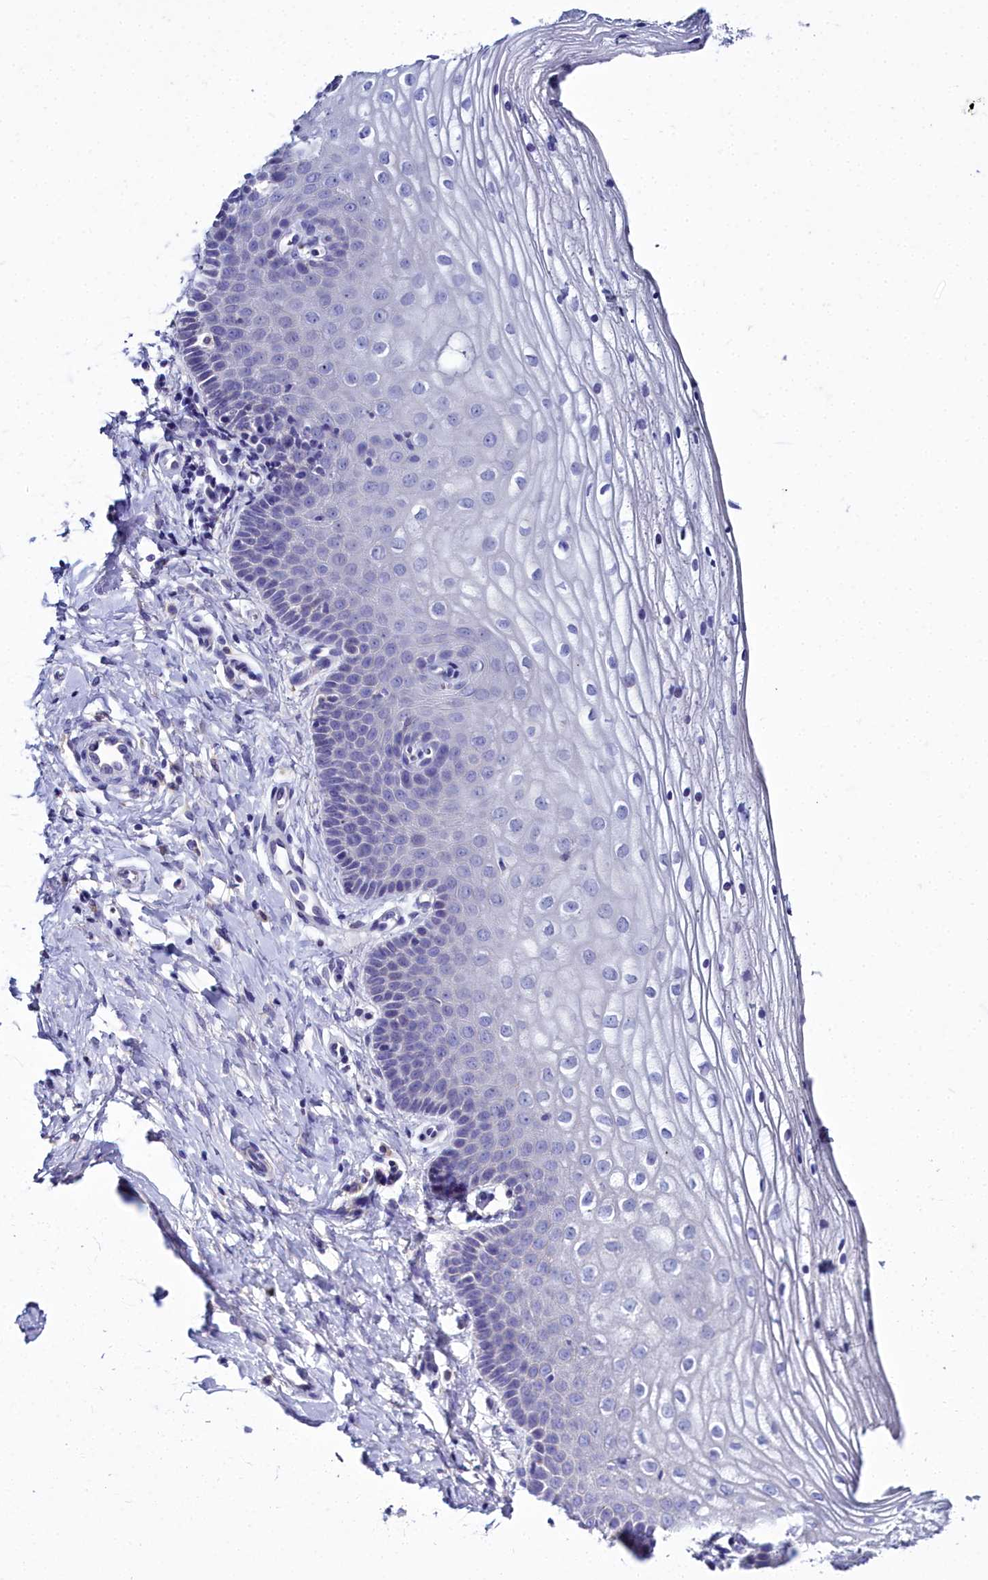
{"staining": {"intensity": "negative", "quantity": "none", "location": "none"}, "tissue": "vagina", "cell_type": "Squamous epithelial cells", "image_type": "normal", "snomed": [{"axis": "morphology", "description": "Normal tissue, NOS"}, {"axis": "topography", "description": "Vagina"}], "caption": "Micrograph shows no protein expression in squamous epithelial cells of benign vagina.", "gene": "ELAPOR2", "patient": {"sex": "female", "age": 68}}